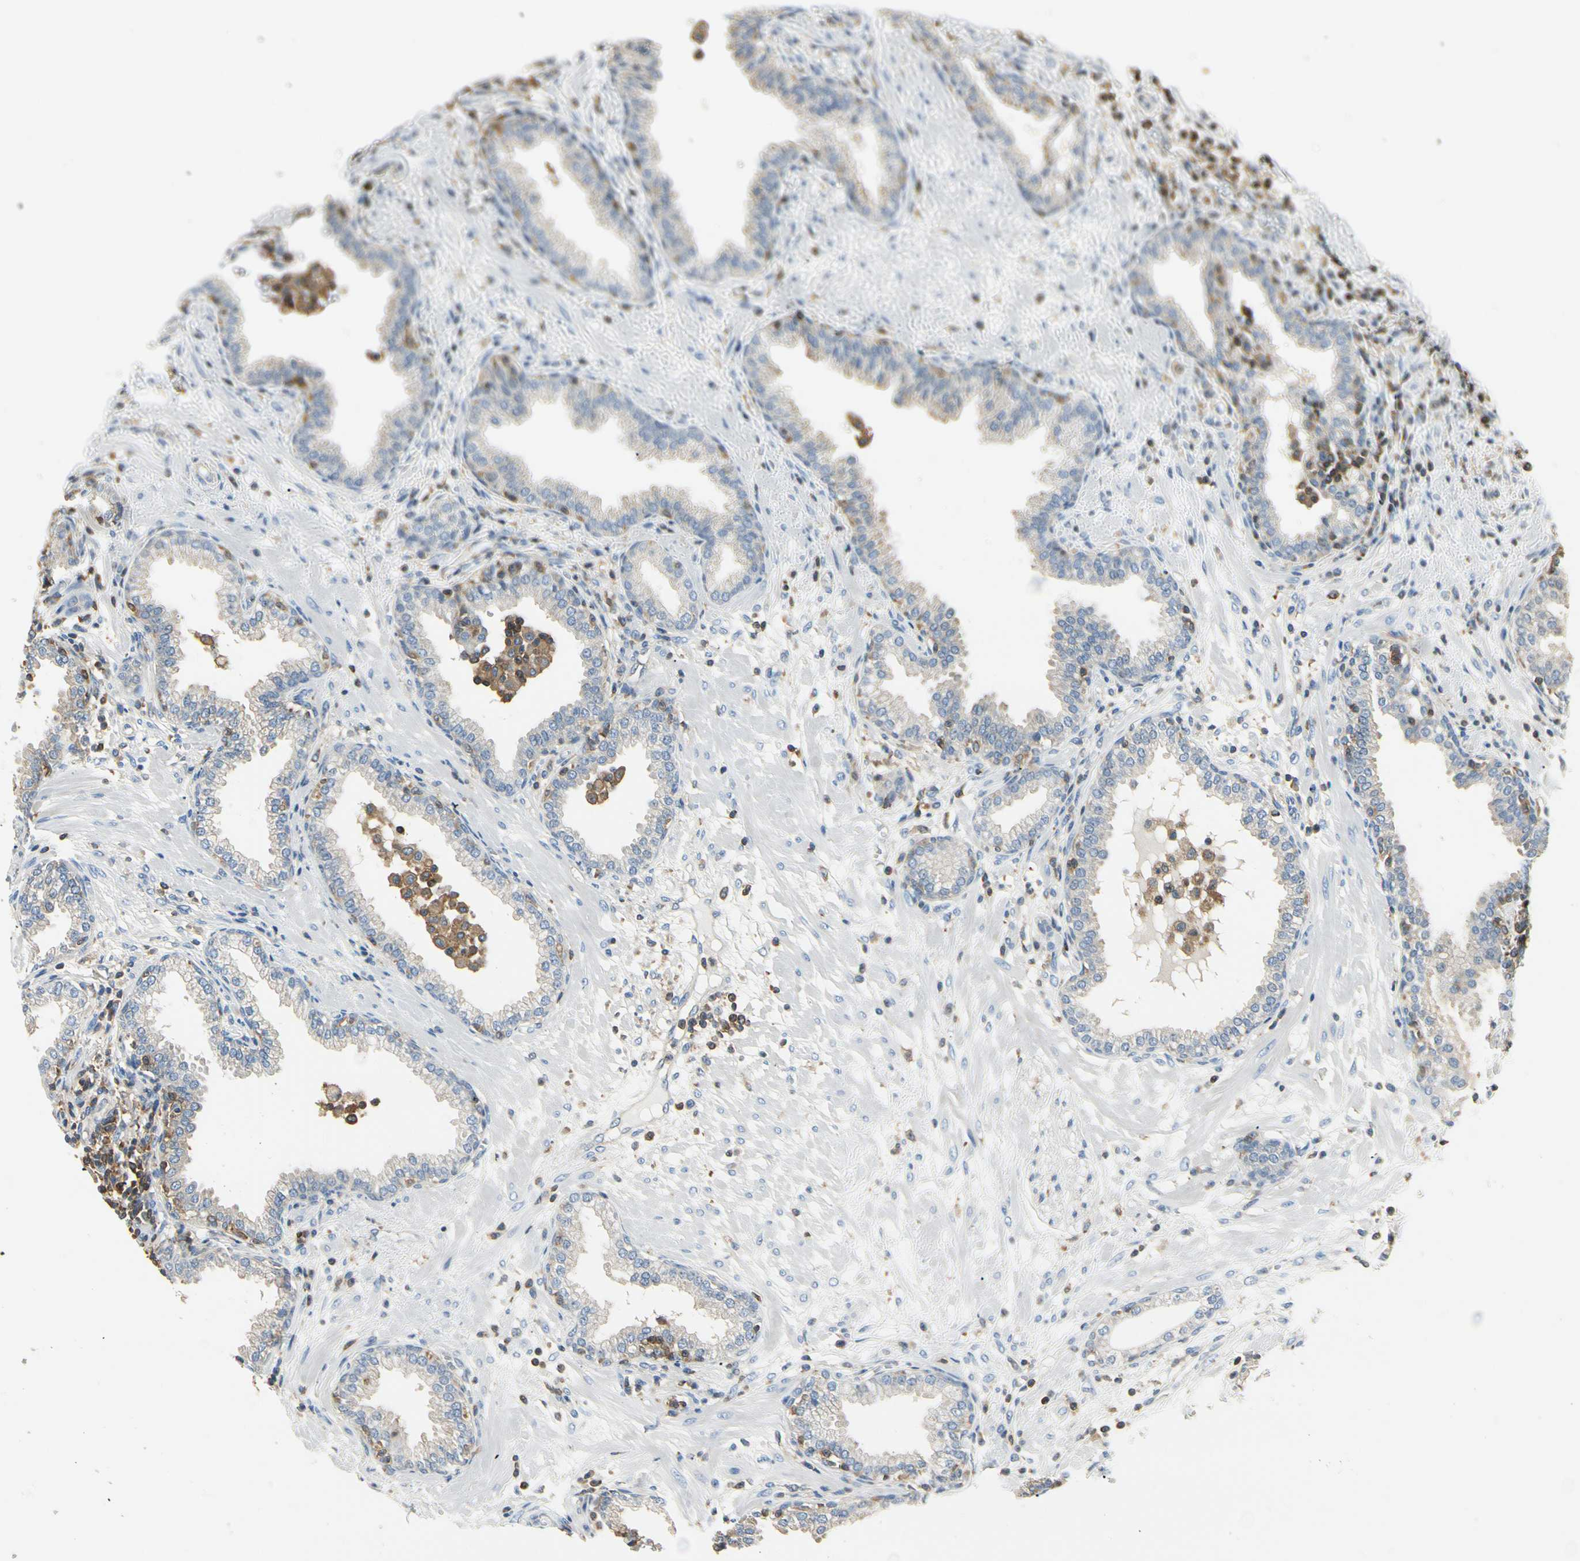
{"staining": {"intensity": "weak", "quantity": "25%-75%", "location": "cytoplasmic/membranous"}, "tissue": "prostate", "cell_type": "Glandular cells", "image_type": "normal", "snomed": [{"axis": "morphology", "description": "Normal tissue, NOS"}, {"axis": "topography", "description": "Prostate"}], "caption": "This histopathology image shows immunohistochemistry staining of unremarkable human prostate, with low weak cytoplasmic/membranous positivity in about 25%-75% of glandular cells.", "gene": "CAPZA2", "patient": {"sex": "male", "age": 64}}